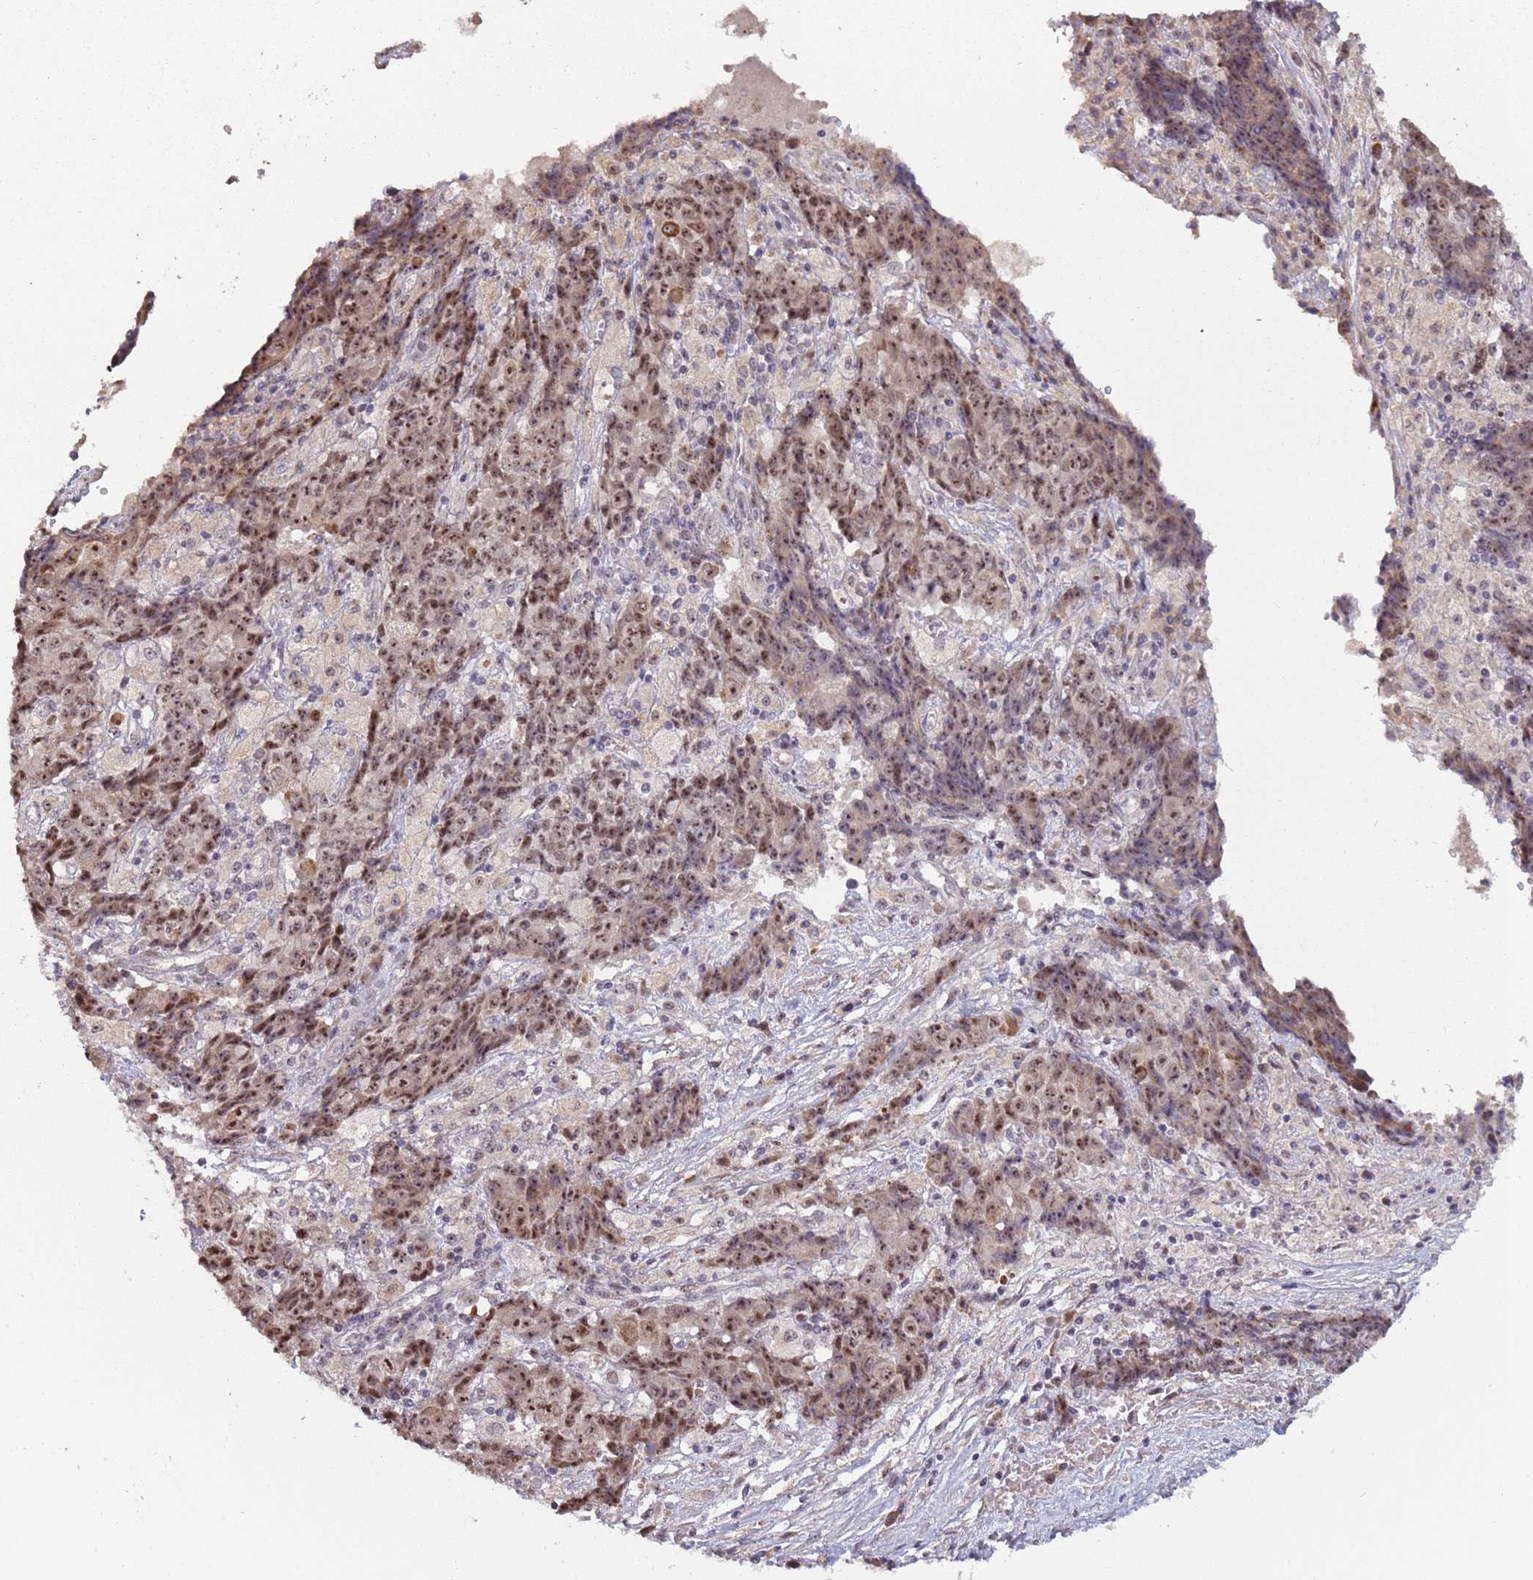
{"staining": {"intensity": "moderate", "quantity": ">75%", "location": "nuclear"}, "tissue": "ovarian cancer", "cell_type": "Tumor cells", "image_type": "cancer", "snomed": [{"axis": "morphology", "description": "Carcinoma, endometroid"}, {"axis": "topography", "description": "Ovary"}], "caption": "Immunohistochemistry photomicrograph of human ovarian endometroid carcinoma stained for a protein (brown), which reveals medium levels of moderate nuclear expression in approximately >75% of tumor cells.", "gene": "UCMA", "patient": {"sex": "female", "age": 42}}